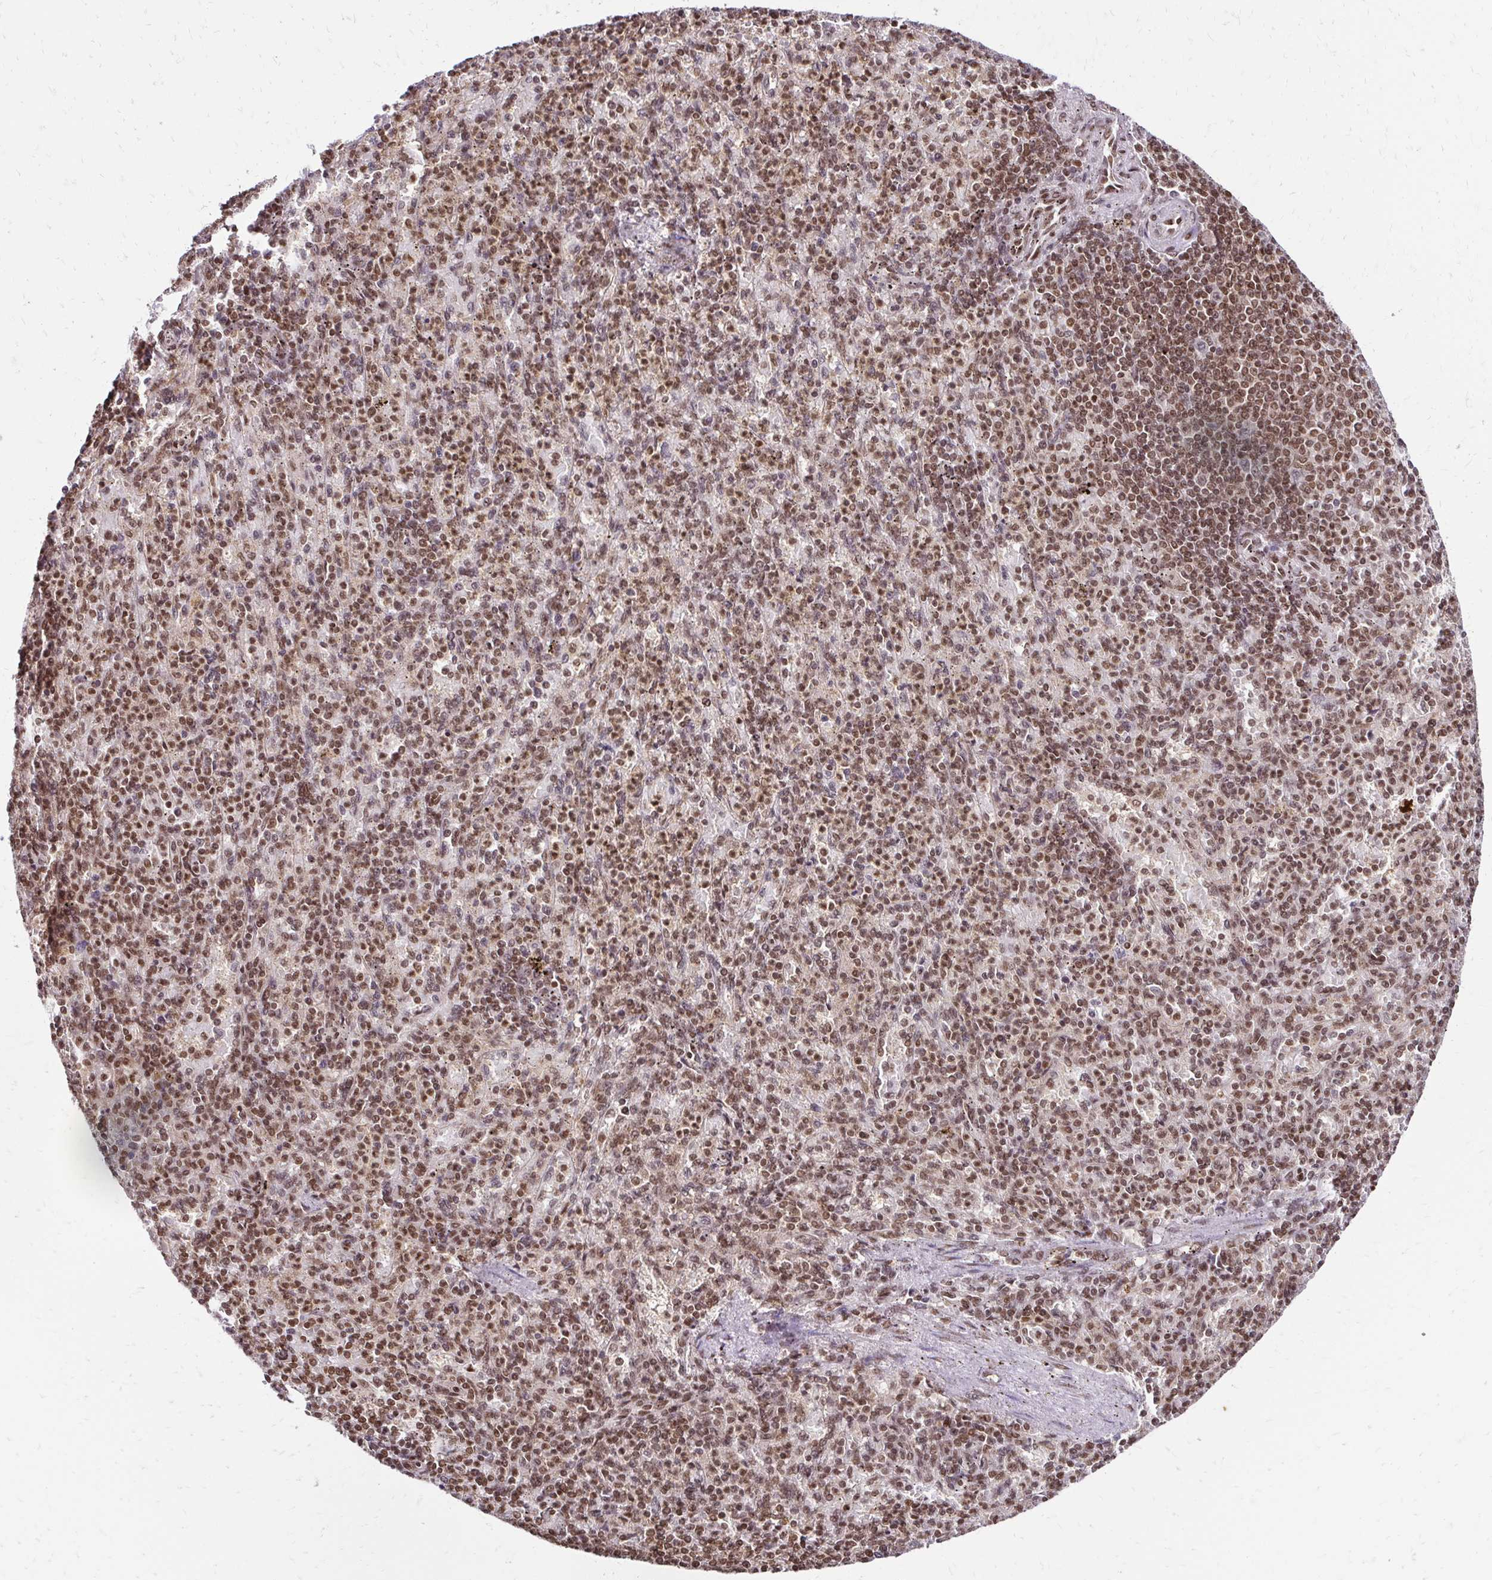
{"staining": {"intensity": "moderate", "quantity": ">75%", "location": "nuclear"}, "tissue": "spleen", "cell_type": "Cells in red pulp", "image_type": "normal", "snomed": [{"axis": "morphology", "description": "Normal tissue, NOS"}, {"axis": "topography", "description": "Spleen"}], "caption": "Immunohistochemistry (IHC) of benign spleen displays medium levels of moderate nuclear expression in about >75% of cells in red pulp.", "gene": "GLYR1", "patient": {"sex": "female", "age": 74}}